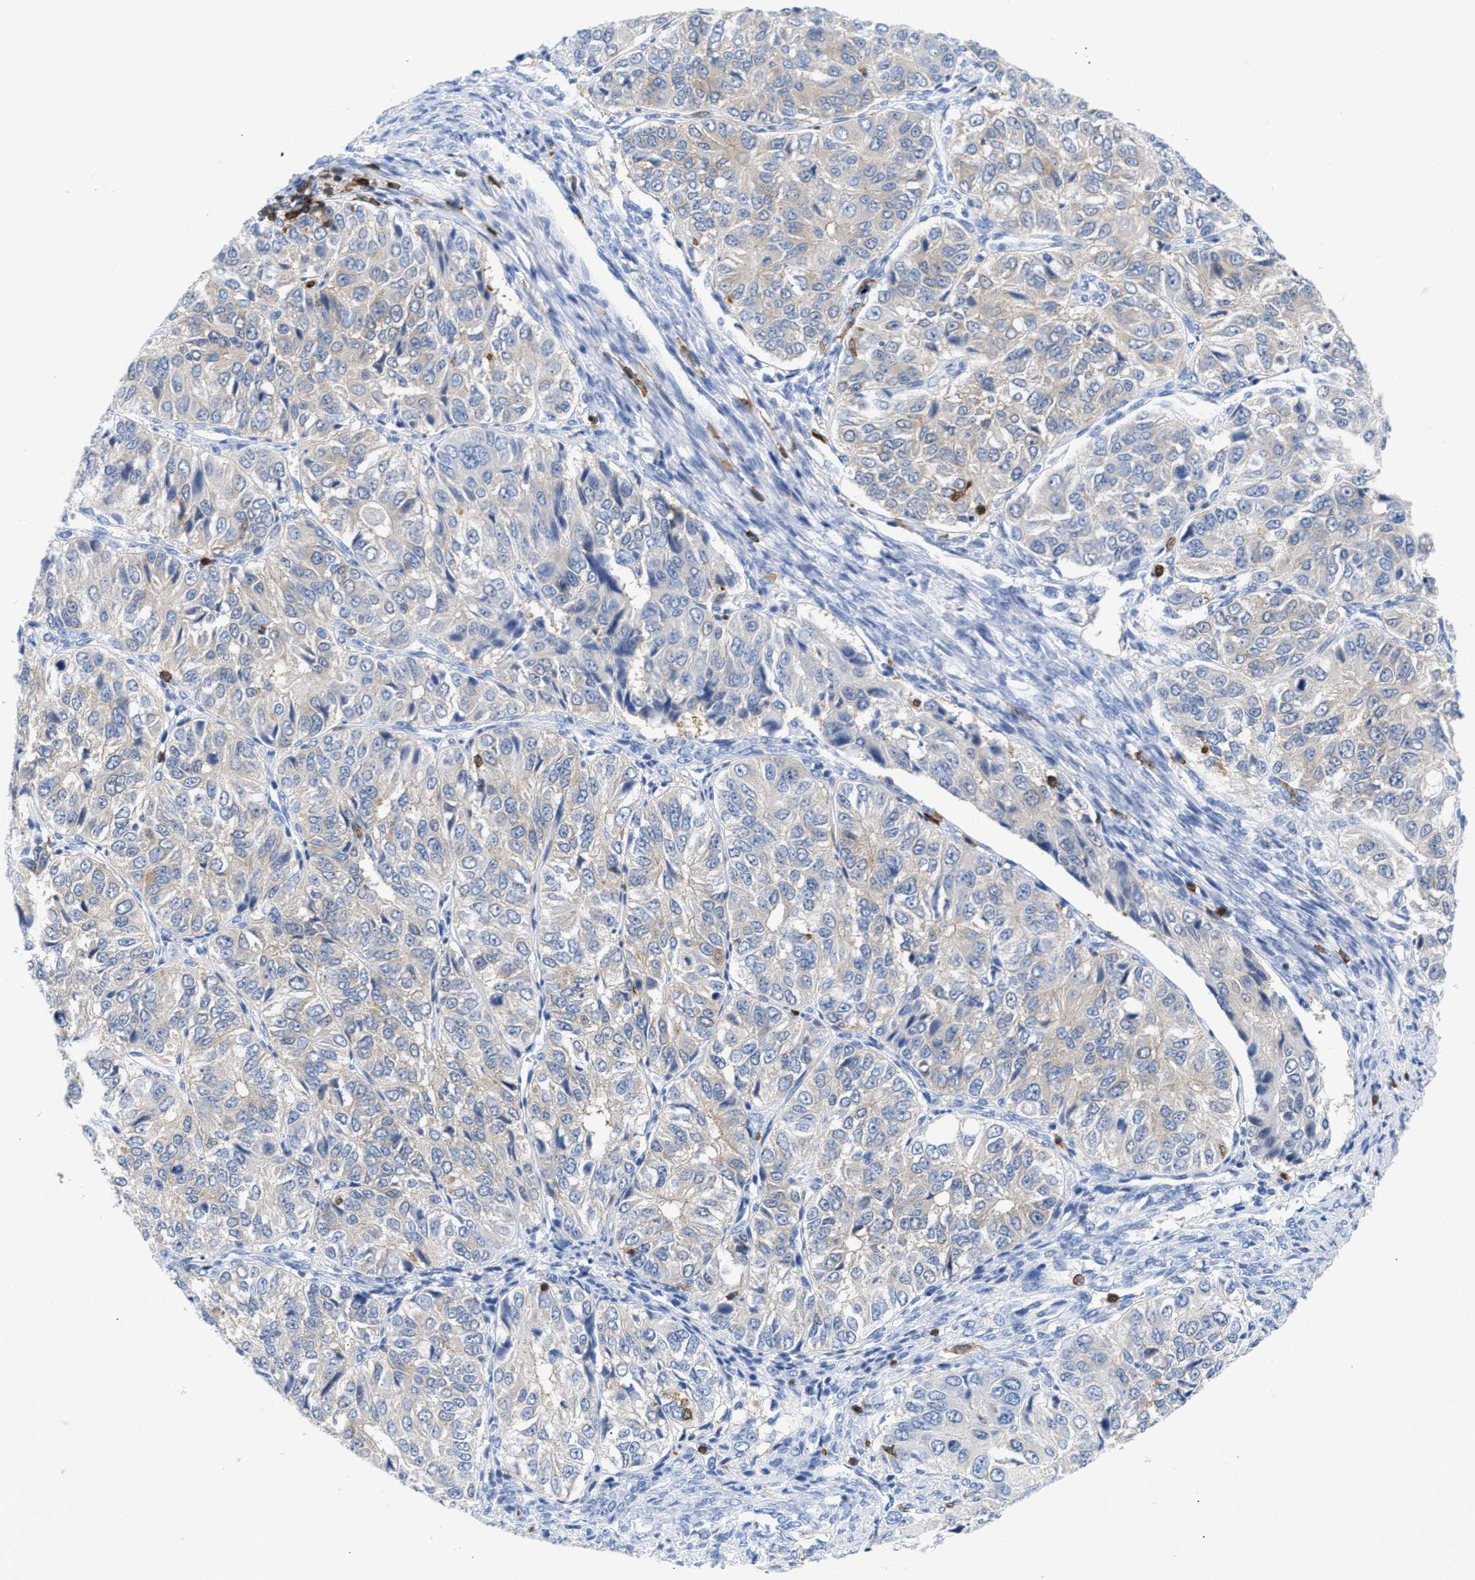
{"staining": {"intensity": "negative", "quantity": "none", "location": "none"}, "tissue": "ovarian cancer", "cell_type": "Tumor cells", "image_type": "cancer", "snomed": [{"axis": "morphology", "description": "Carcinoma, endometroid"}, {"axis": "topography", "description": "Ovary"}], "caption": "Immunohistochemistry histopathology image of human endometroid carcinoma (ovarian) stained for a protein (brown), which shows no staining in tumor cells. Nuclei are stained in blue.", "gene": "LCP1", "patient": {"sex": "female", "age": 51}}